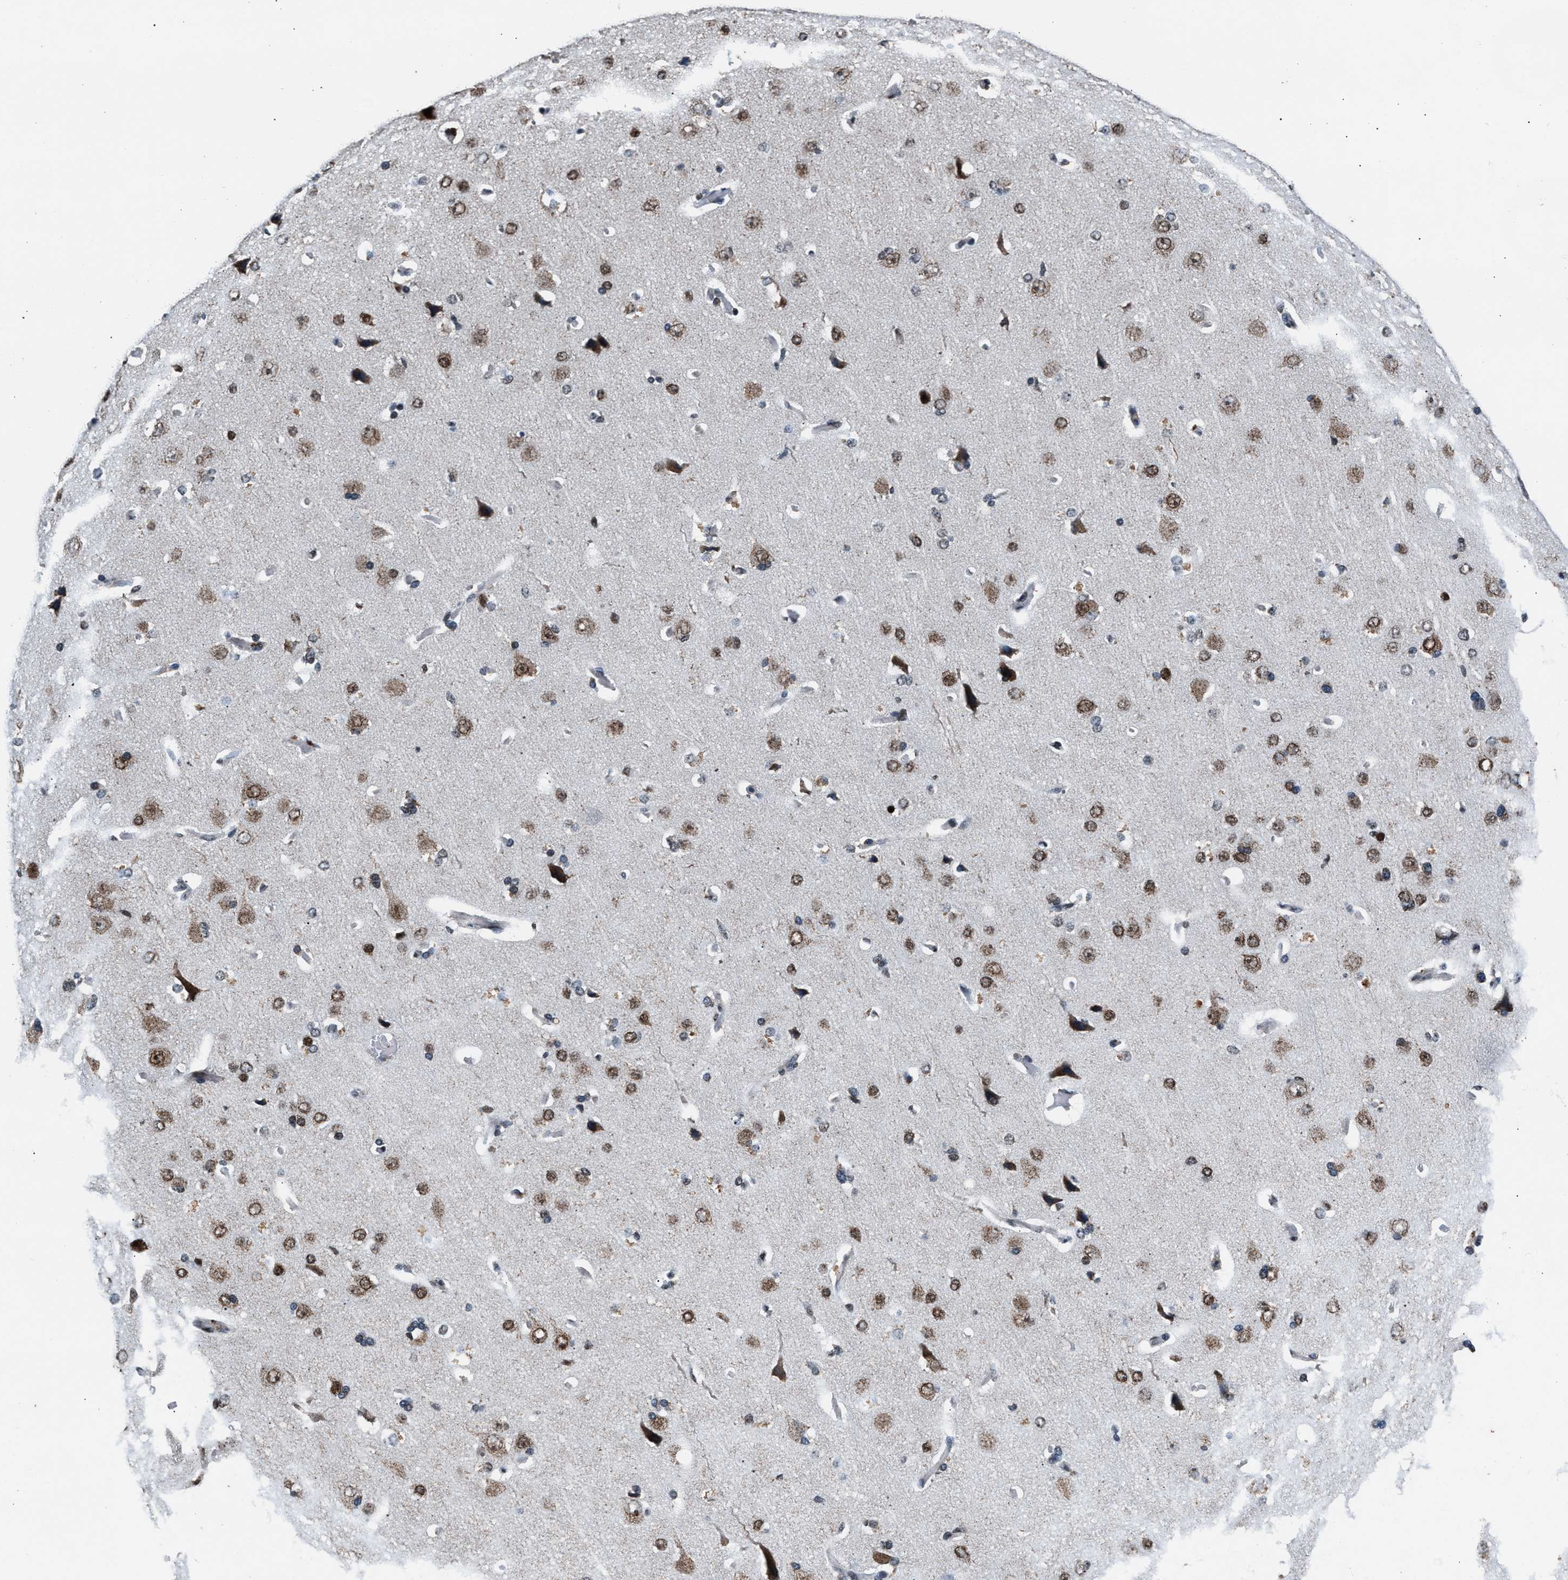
{"staining": {"intensity": "weak", "quantity": "25%-75%", "location": "cytoplasmic/membranous"}, "tissue": "cerebral cortex", "cell_type": "Endothelial cells", "image_type": "normal", "snomed": [{"axis": "morphology", "description": "Normal tissue, NOS"}, {"axis": "topography", "description": "Cerebral cortex"}], "caption": "Protein expression analysis of normal cerebral cortex displays weak cytoplasmic/membranous staining in approximately 25%-75% of endothelial cells.", "gene": "PRRC2B", "patient": {"sex": "male", "age": 62}}